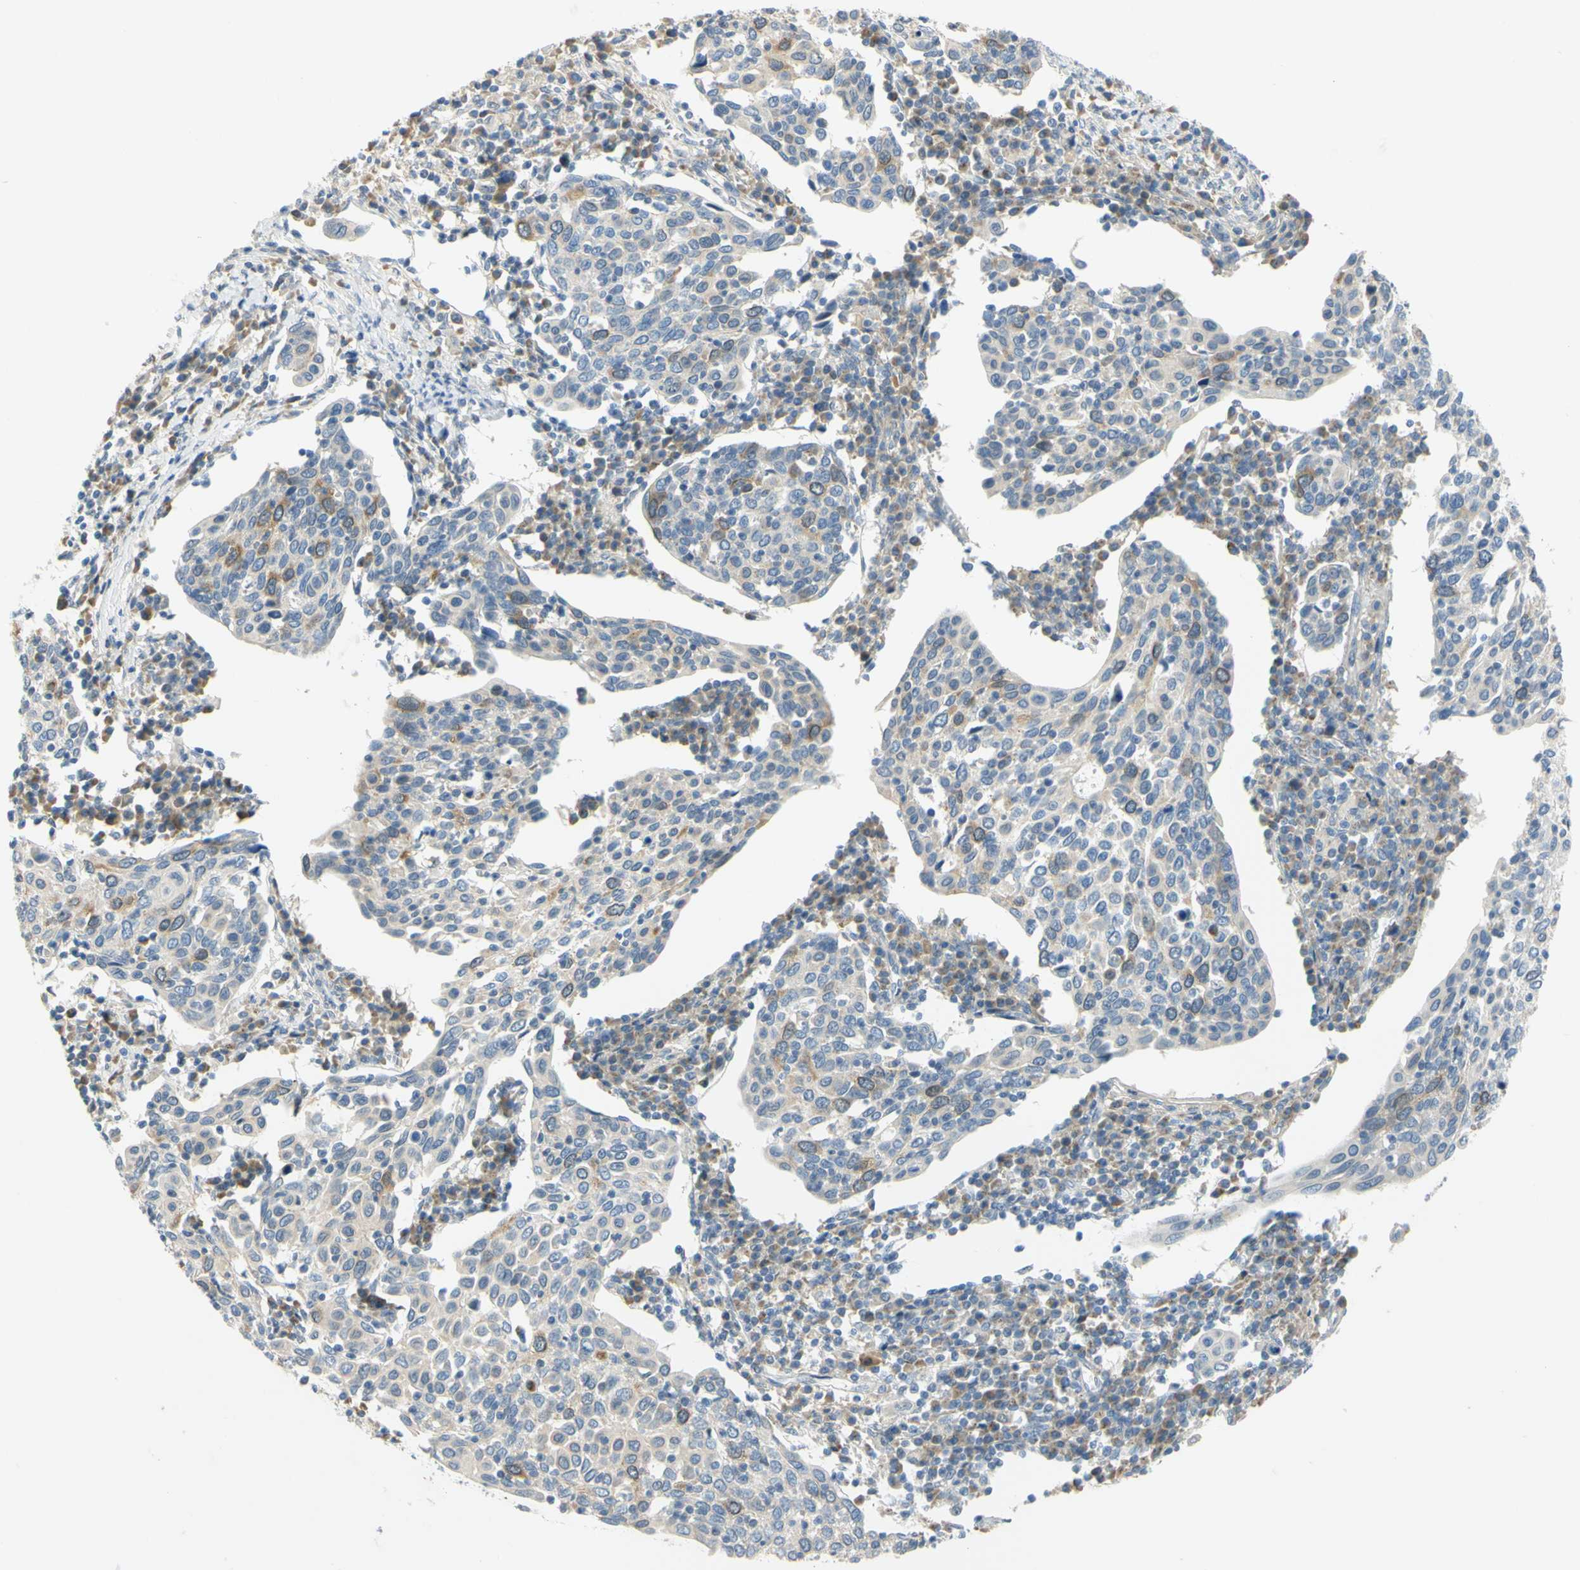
{"staining": {"intensity": "moderate", "quantity": "<25%", "location": "cytoplasmic/membranous"}, "tissue": "cervical cancer", "cell_type": "Tumor cells", "image_type": "cancer", "snomed": [{"axis": "morphology", "description": "Squamous cell carcinoma, NOS"}, {"axis": "topography", "description": "Cervix"}], "caption": "This is an image of immunohistochemistry (IHC) staining of cervical cancer (squamous cell carcinoma), which shows moderate positivity in the cytoplasmic/membranous of tumor cells.", "gene": "CCNB2", "patient": {"sex": "female", "age": 40}}